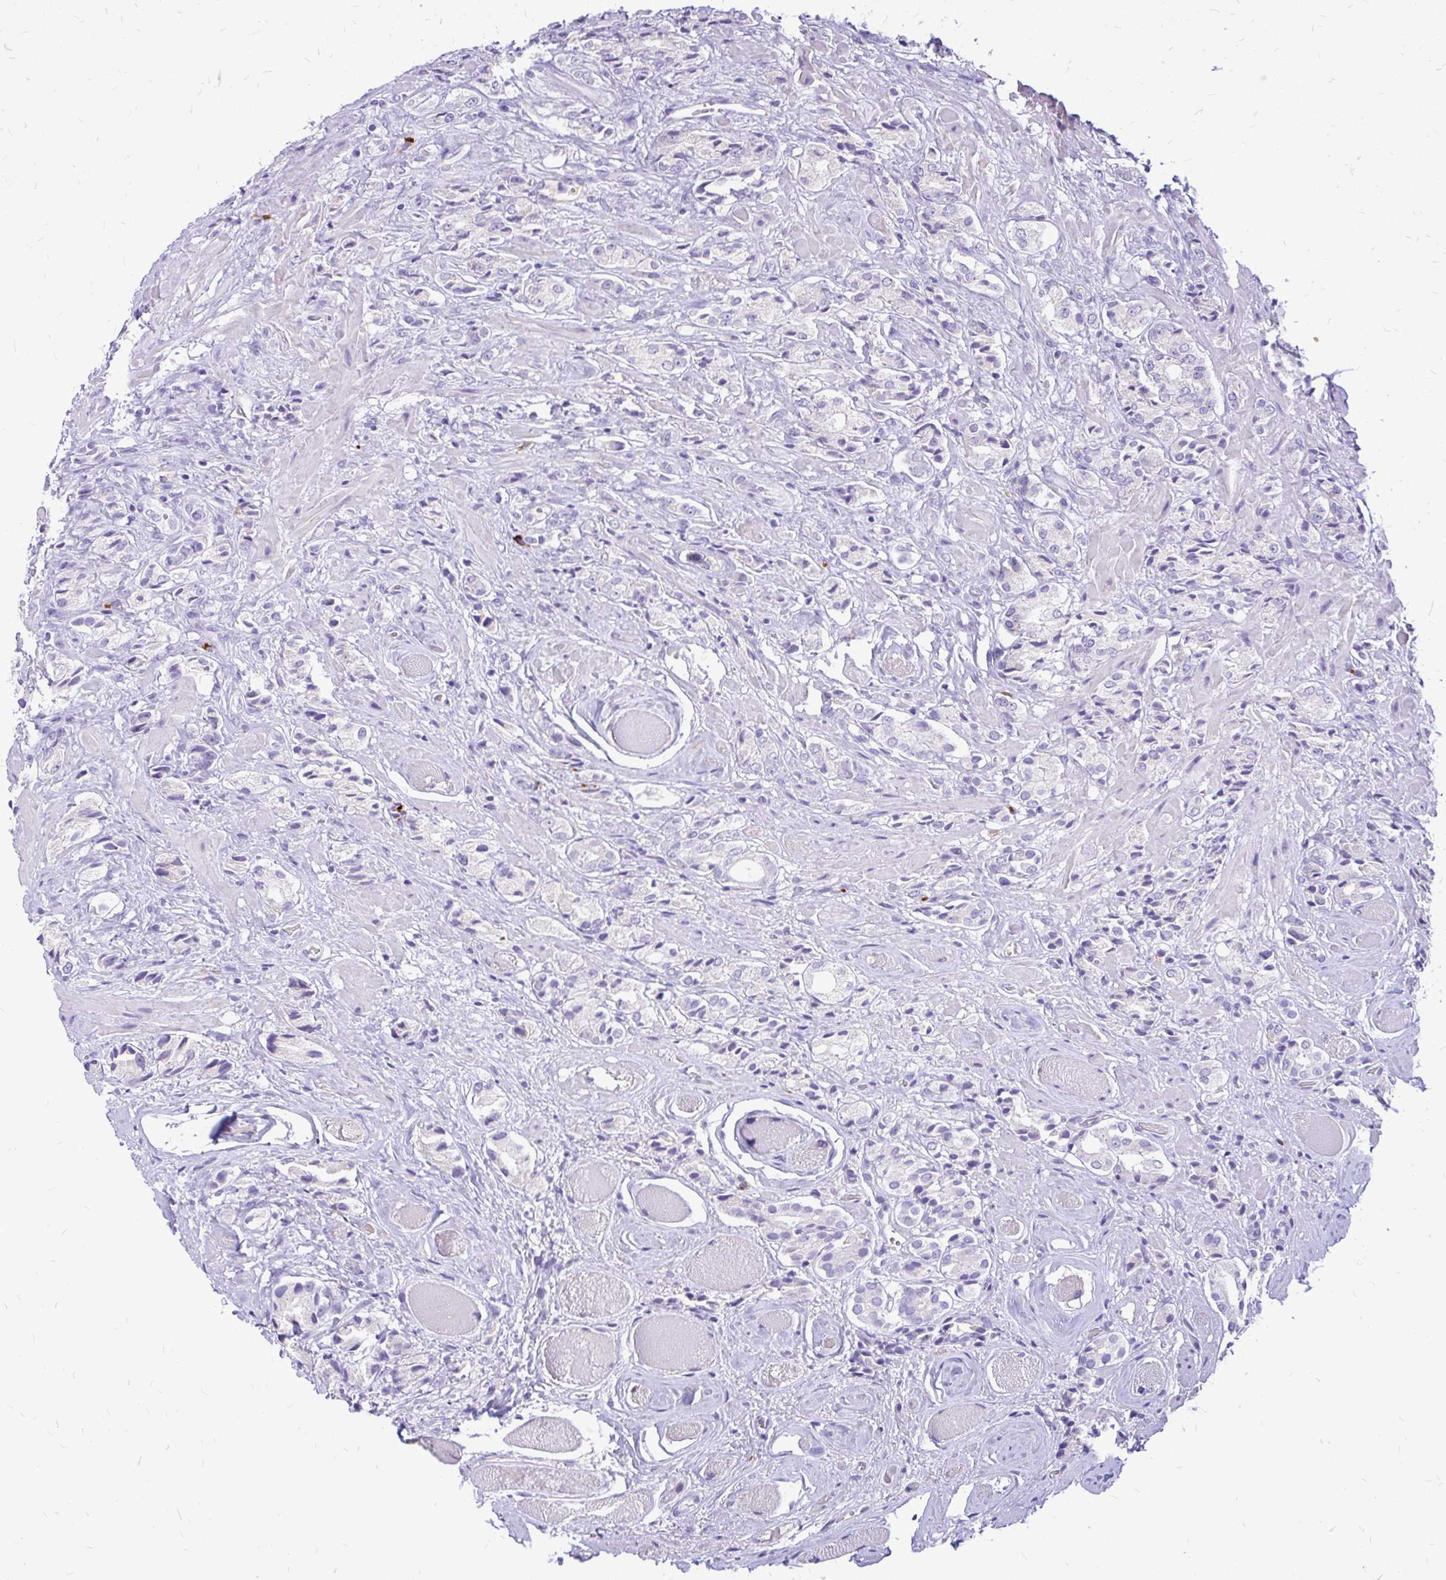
{"staining": {"intensity": "negative", "quantity": "none", "location": "none"}, "tissue": "prostate cancer", "cell_type": "Tumor cells", "image_type": "cancer", "snomed": [{"axis": "morphology", "description": "Adenocarcinoma, High grade"}, {"axis": "topography", "description": "Prostate and seminal vesicle, NOS"}], "caption": "Prostate cancer (high-grade adenocarcinoma) was stained to show a protein in brown. There is no significant positivity in tumor cells.", "gene": "MAP1LC3A", "patient": {"sex": "male", "age": 64}}